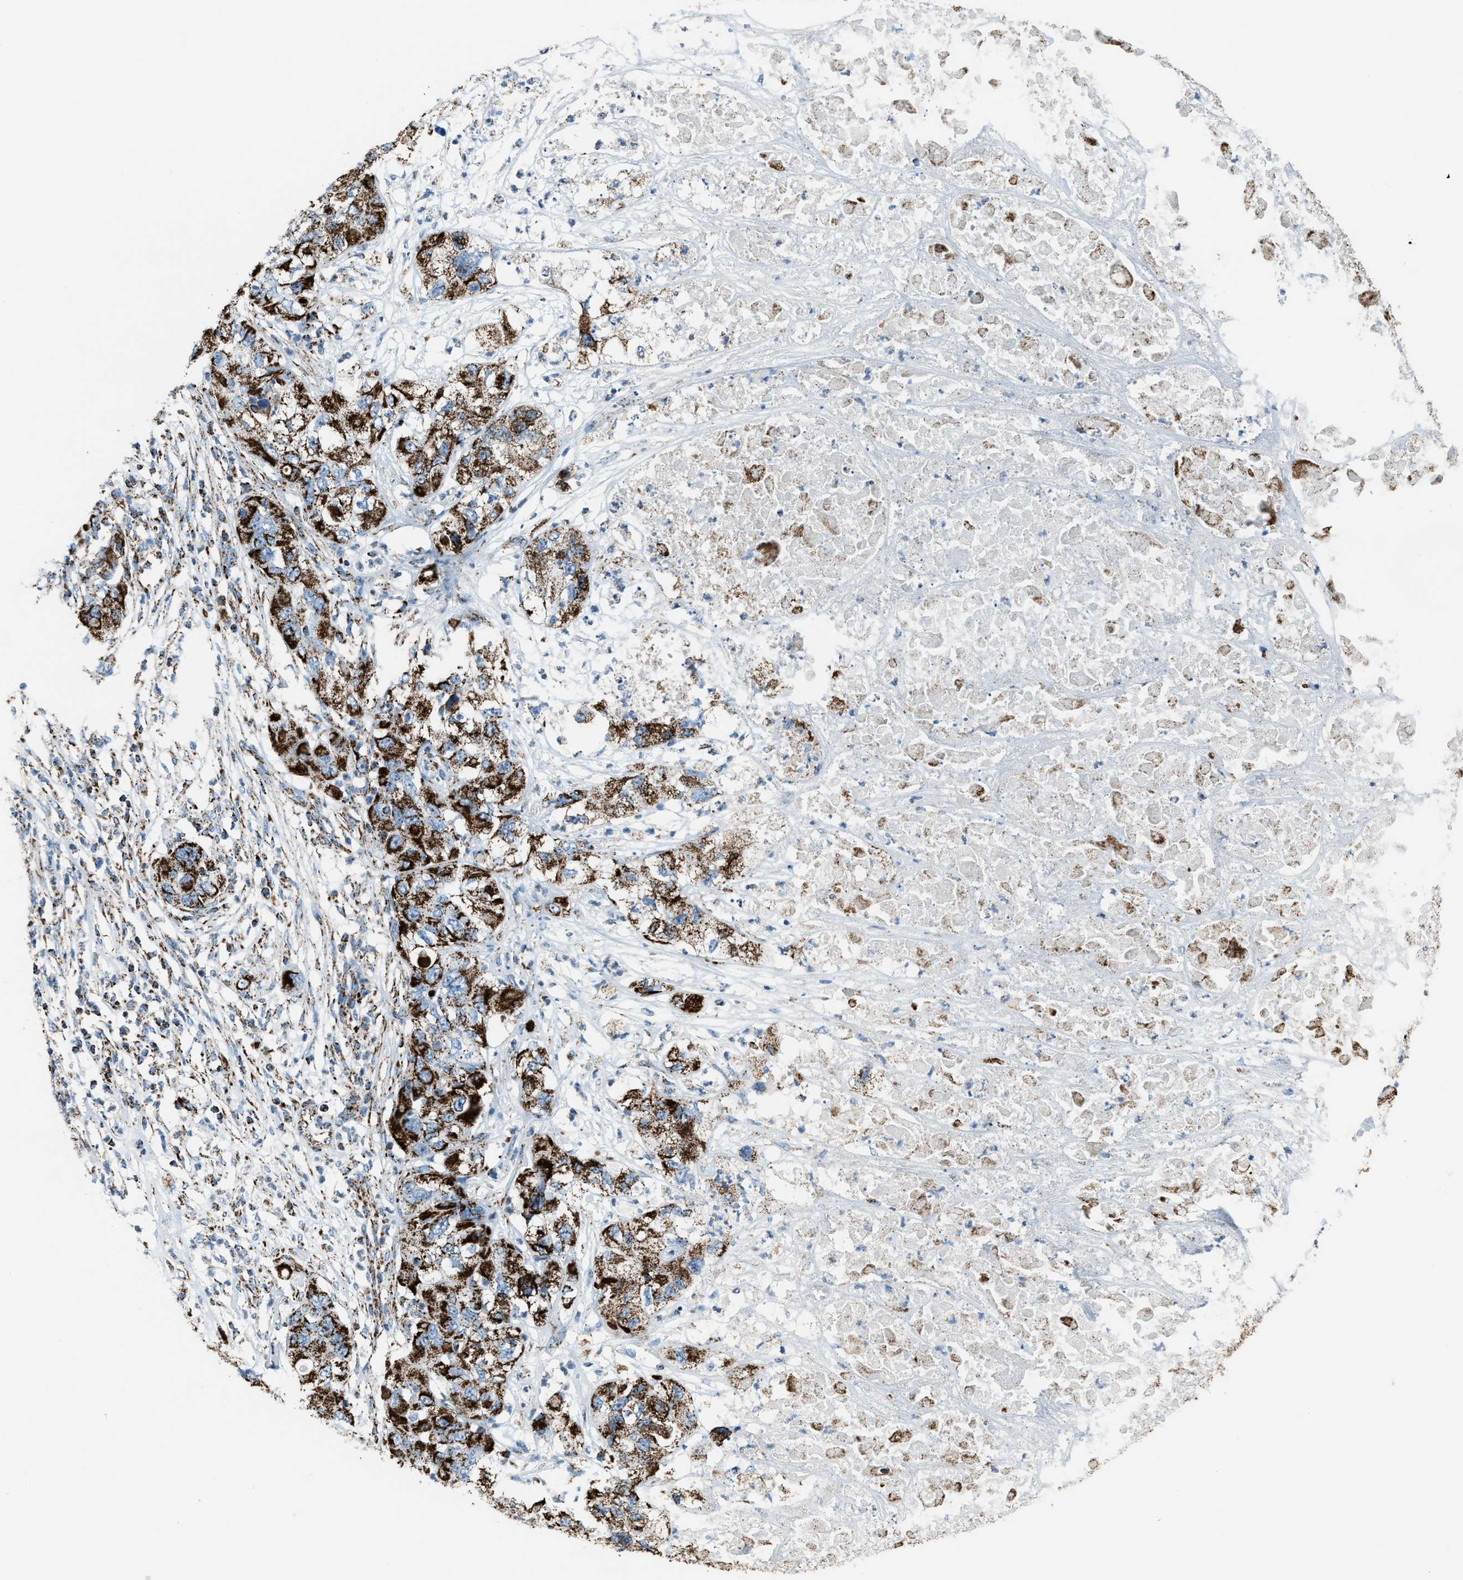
{"staining": {"intensity": "strong", "quantity": ">75%", "location": "cytoplasmic/membranous"}, "tissue": "pancreatic cancer", "cell_type": "Tumor cells", "image_type": "cancer", "snomed": [{"axis": "morphology", "description": "Adenocarcinoma, NOS"}, {"axis": "topography", "description": "Pancreas"}], "caption": "Protein staining of pancreatic adenocarcinoma tissue shows strong cytoplasmic/membranous positivity in about >75% of tumor cells.", "gene": "MDH2", "patient": {"sex": "female", "age": 78}}